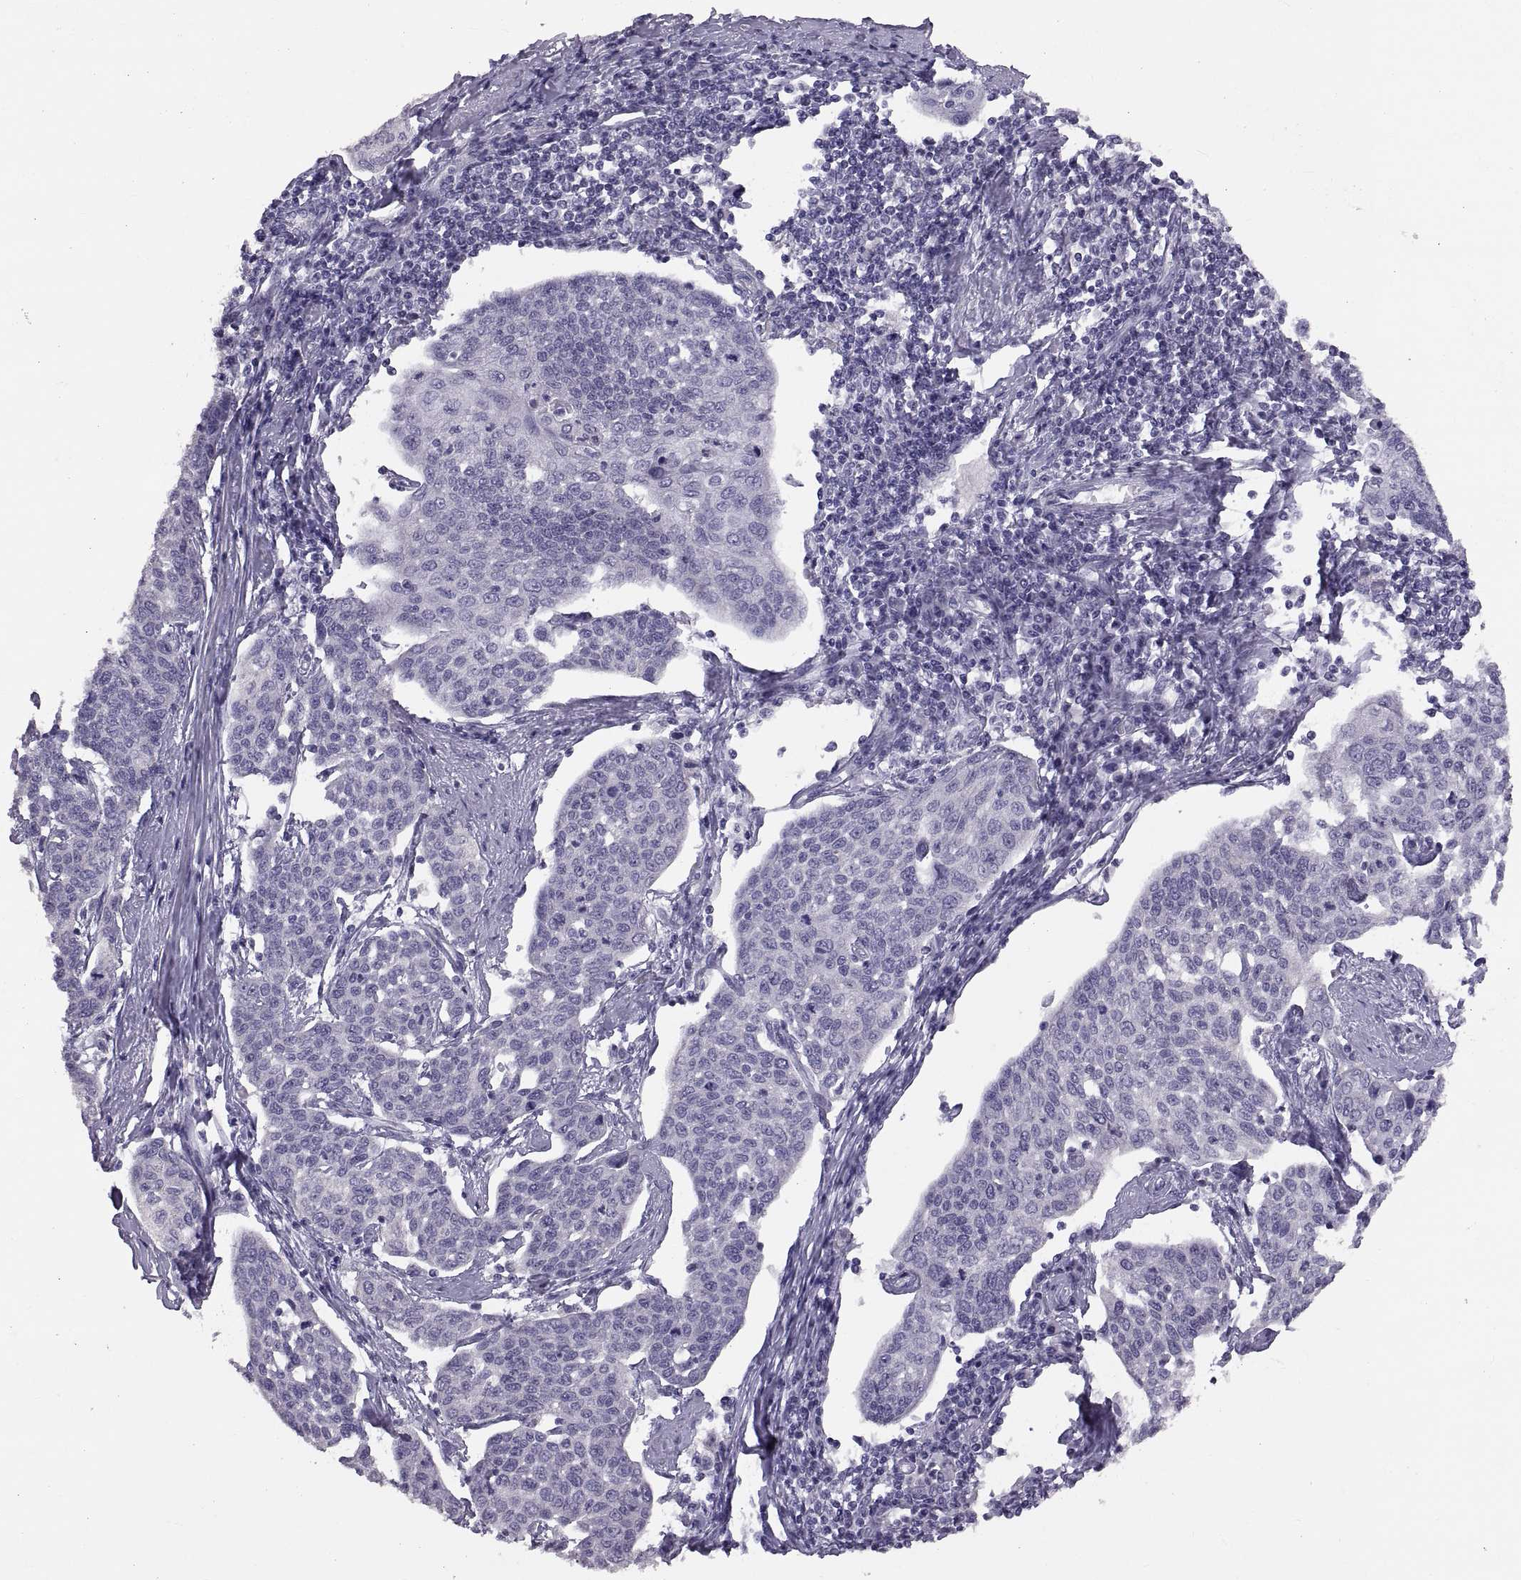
{"staining": {"intensity": "negative", "quantity": "none", "location": "none"}, "tissue": "cervical cancer", "cell_type": "Tumor cells", "image_type": "cancer", "snomed": [{"axis": "morphology", "description": "Squamous cell carcinoma, NOS"}, {"axis": "topography", "description": "Cervix"}], "caption": "There is no significant positivity in tumor cells of cervical squamous cell carcinoma. (Stains: DAB immunohistochemistry (IHC) with hematoxylin counter stain, Microscopy: brightfield microscopy at high magnification).", "gene": "WBP2NL", "patient": {"sex": "female", "age": 34}}